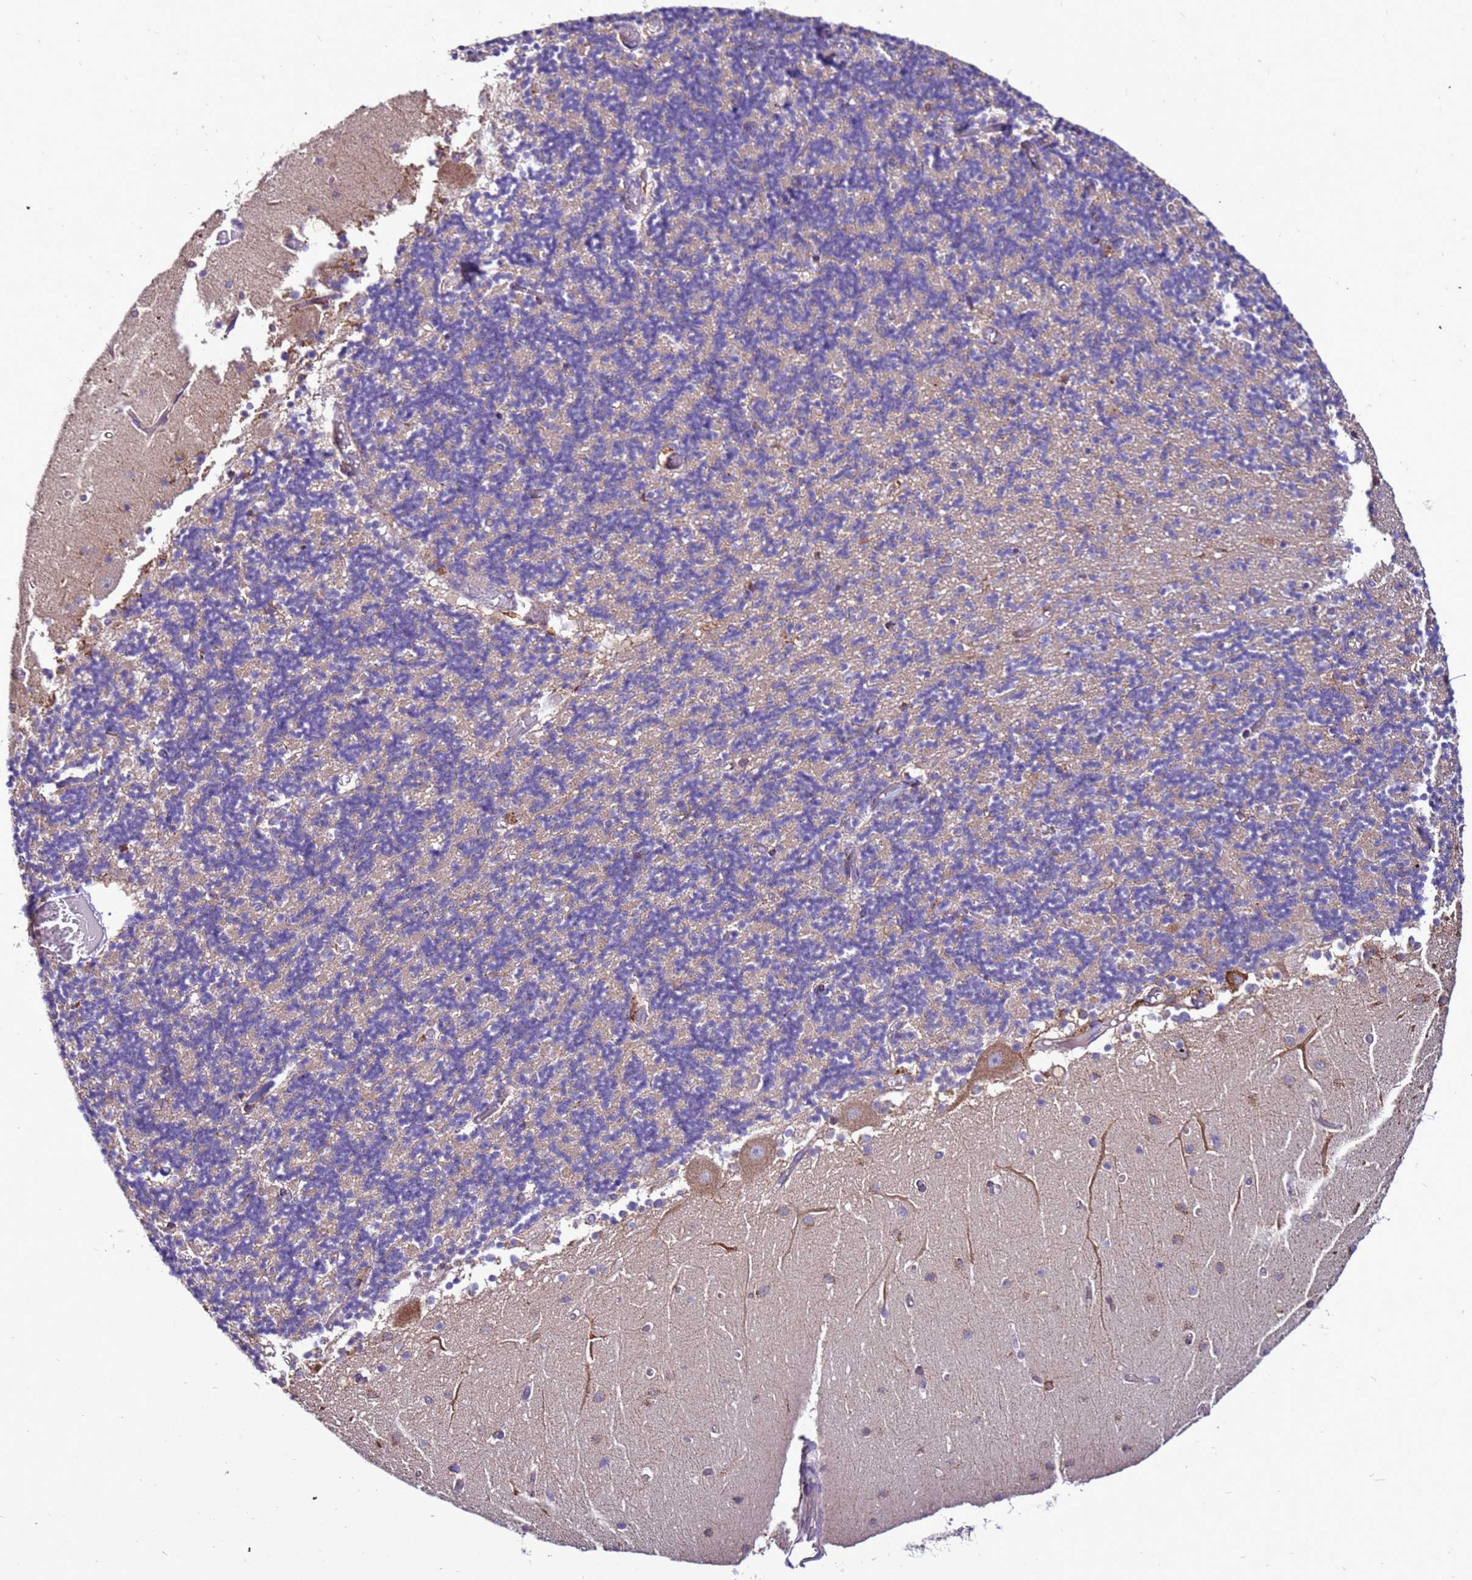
{"staining": {"intensity": "weak", "quantity": "25%-75%", "location": "cytoplasmic/membranous"}, "tissue": "cerebellum", "cell_type": "Cells in granular layer", "image_type": "normal", "snomed": [{"axis": "morphology", "description": "Normal tissue, NOS"}, {"axis": "topography", "description": "Cerebellum"}], "caption": "IHC of benign human cerebellum demonstrates low levels of weak cytoplasmic/membranous expression in approximately 25%-75% of cells in granular layer. The staining was performed using DAB (3,3'-diaminobenzidine), with brown indicating positive protein expression. Nuclei are stained blue with hematoxylin.", "gene": "ANTKMT", "patient": {"sex": "female", "age": 28}}